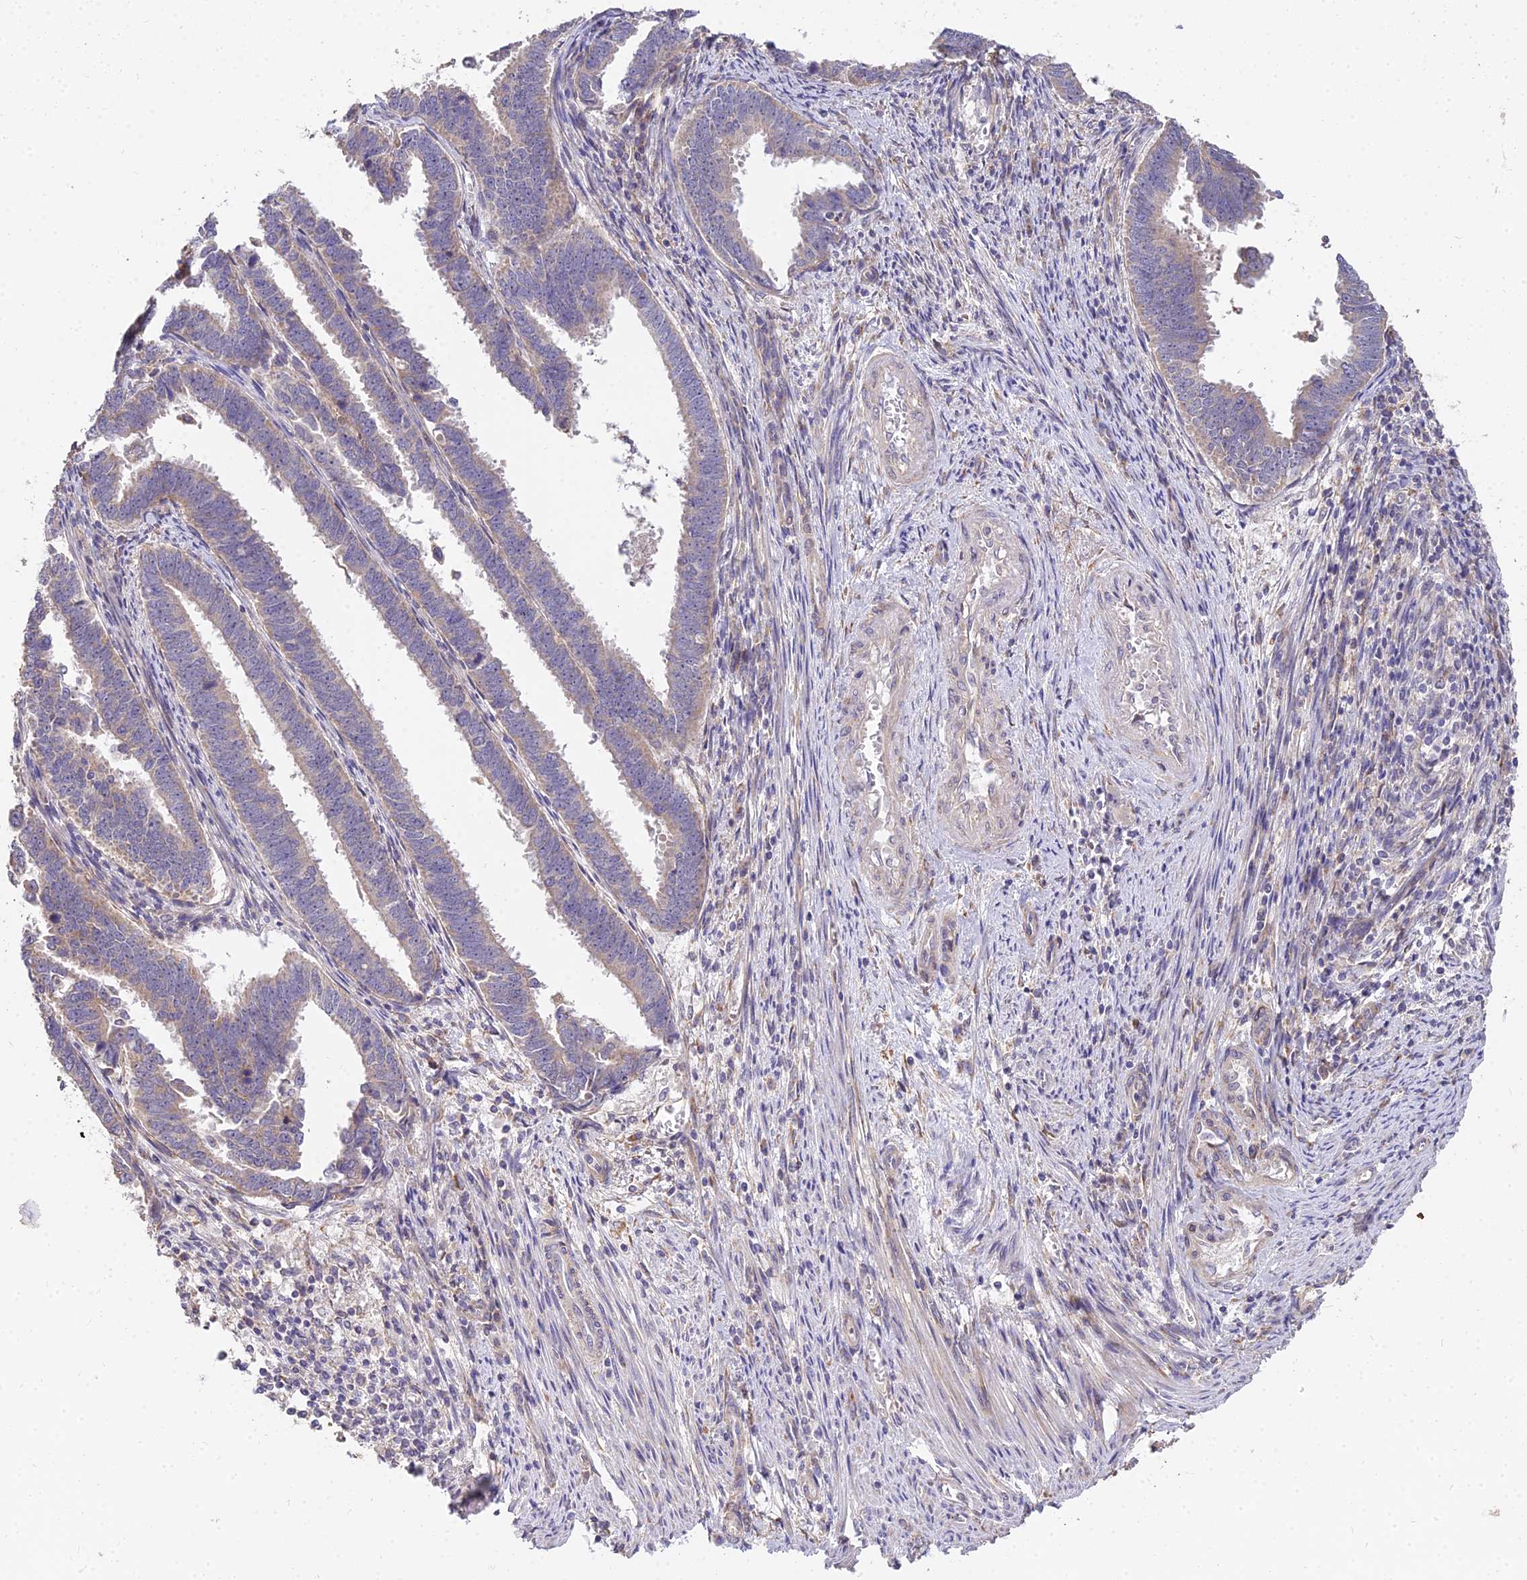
{"staining": {"intensity": "weak", "quantity": "25%-75%", "location": "cytoplasmic/membranous"}, "tissue": "endometrial cancer", "cell_type": "Tumor cells", "image_type": "cancer", "snomed": [{"axis": "morphology", "description": "Adenocarcinoma, NOS"}, {"axis": "topography", "description": "Endometrium"}], "caption": "Endometrial cancer stained with DAB IHC shows low levels of weak cytoplasmic/membranous positivity in about 25%-75% of tumor cells. (DAB (3,3'-diaminobenzidine) = brown stain, brightfield microscopy at high magnification).", "gene": "ARL8B", "patient": {"sex": "female", "age": 75}}